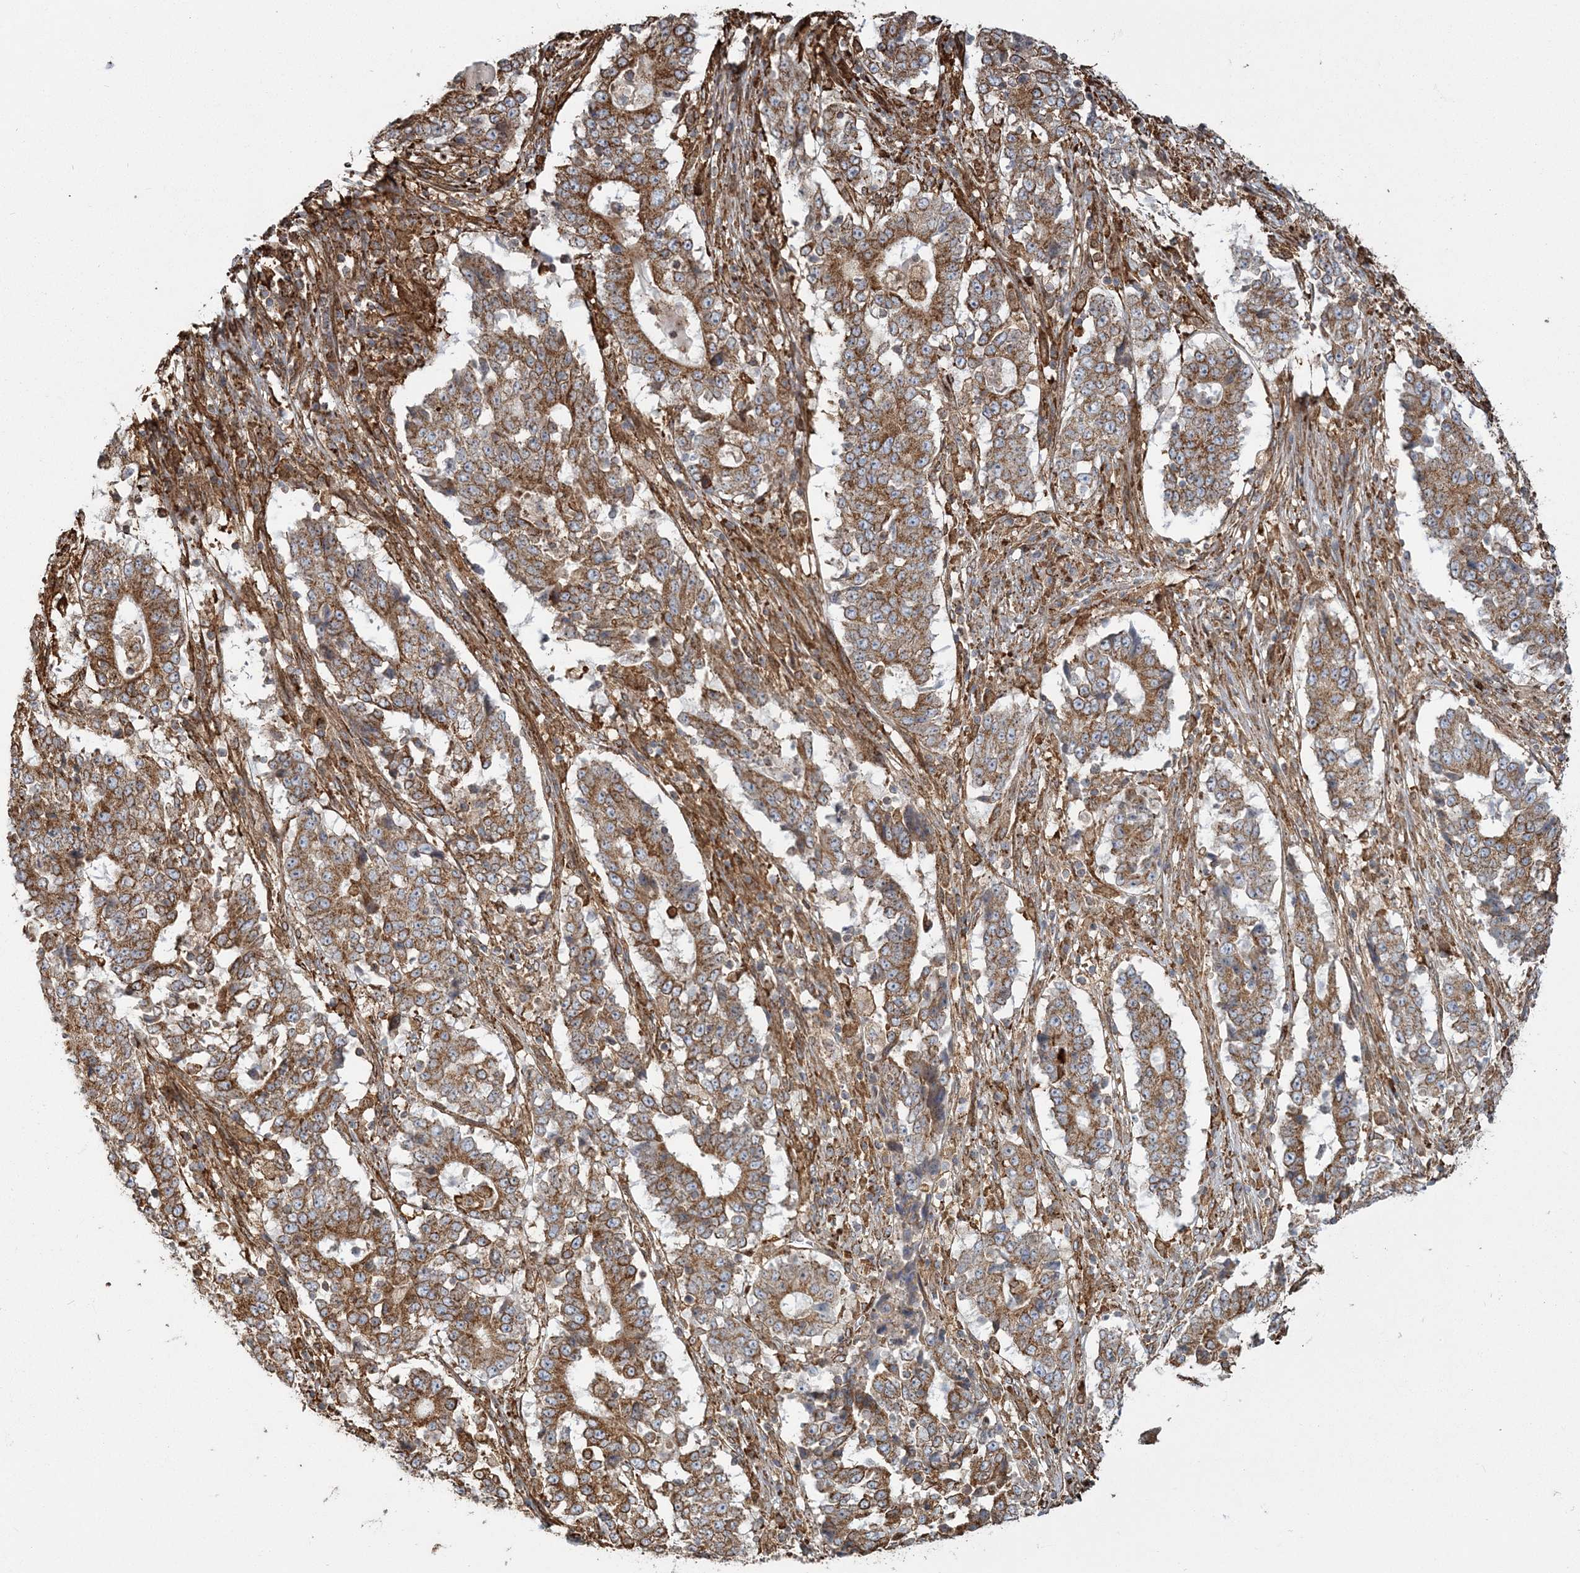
{"staining": {"intensity": "moderate", "quantity": ">75%", "location": "cytoplasmic/membranous"}, "tissue": "stomach cancer", "cell_type": "Tumor cells", "image_type": "cancer", "snomed": [{"axis": "morphology", "description": "Adenocarcinoma, NOS"}, {"axis": "topography", "description": "Stomach"}], "caption": "Protein expression analysis of human stomach cancer (adenocarcinoma) reveals moderate cytoplasmic/membranous expression in about >75% of tumor cells.", "gene": "TRAF3IP2", "patient": {"sex": "male", "age": 59}}